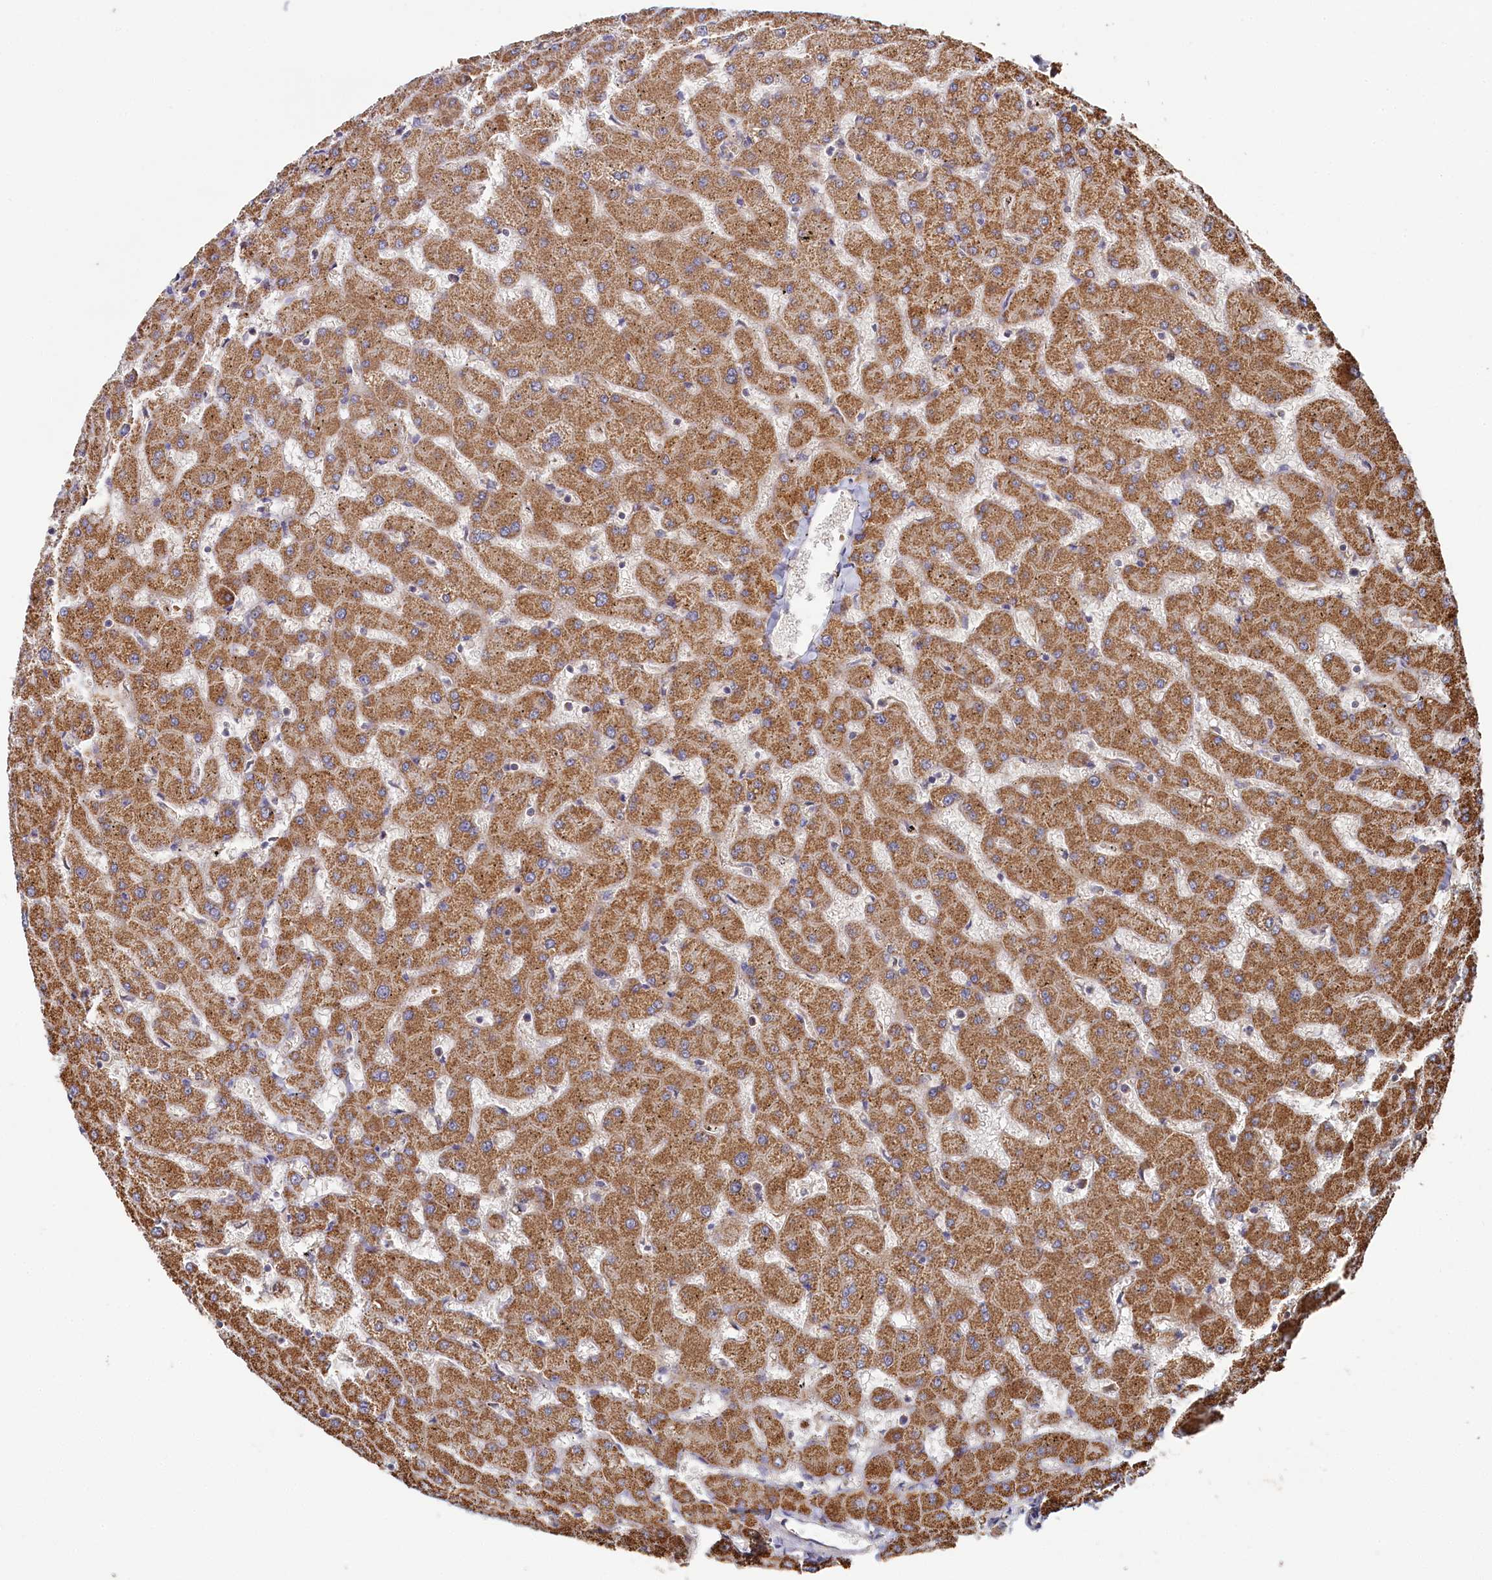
{"staining": {"intensity": "weak", "quantity": ">75%", "location": "cytoplasmic/membranous"}, "tissue": "liver", "cell_type": "Cholangiocytes", "image_type": "normal", "snomed": [{"axis": "morphology", "description": "Normal tissue, NOS"}, {"axis": "topography", "description": "Liver"}], "caption": "DAB immunohistochemical staining of benign human liver displays weak cytoplasmic/membranous protein positivity in approximately >75% of cholangiocytes.", "gene": "HAUS2", "patient": {"sex": "female", "age": 63}}